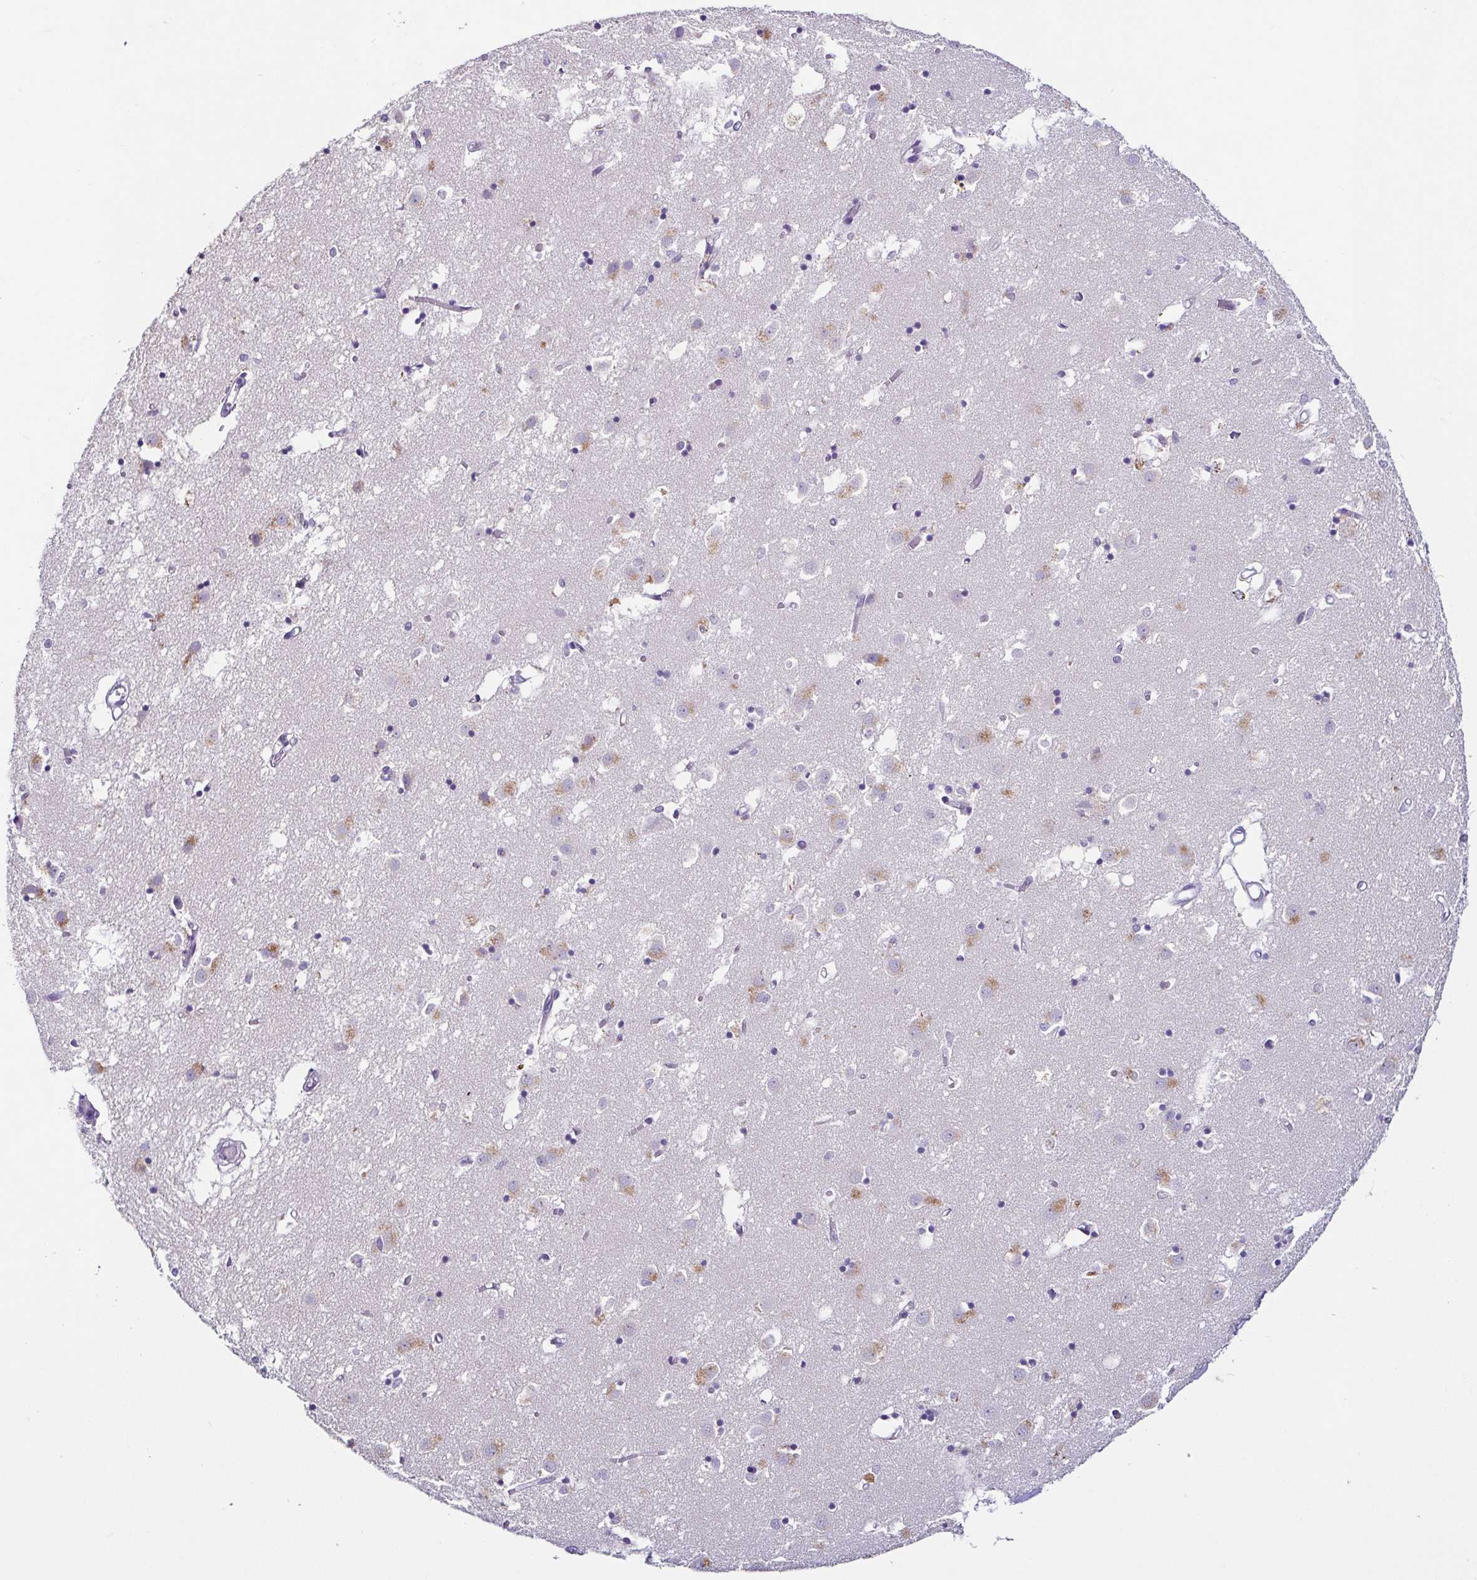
{"staining": {"intensity": "negative", "quantity": "none", "location": "none"}, "tissue": "caudate", "cell_type": "Glial cells", "image_type": "normal", "snomed": [{"axis": "morphology", "description": "Normal tissue, NOS"}, {"axis": "topography", "description": "Lateral ventricle wall"}], "caption": "The micrograph displays no significant staining in glial cells of caudate. Nuclei are stained in blue.", "gene": "TP73", "patient": {"sex": "male", "age": 70}}